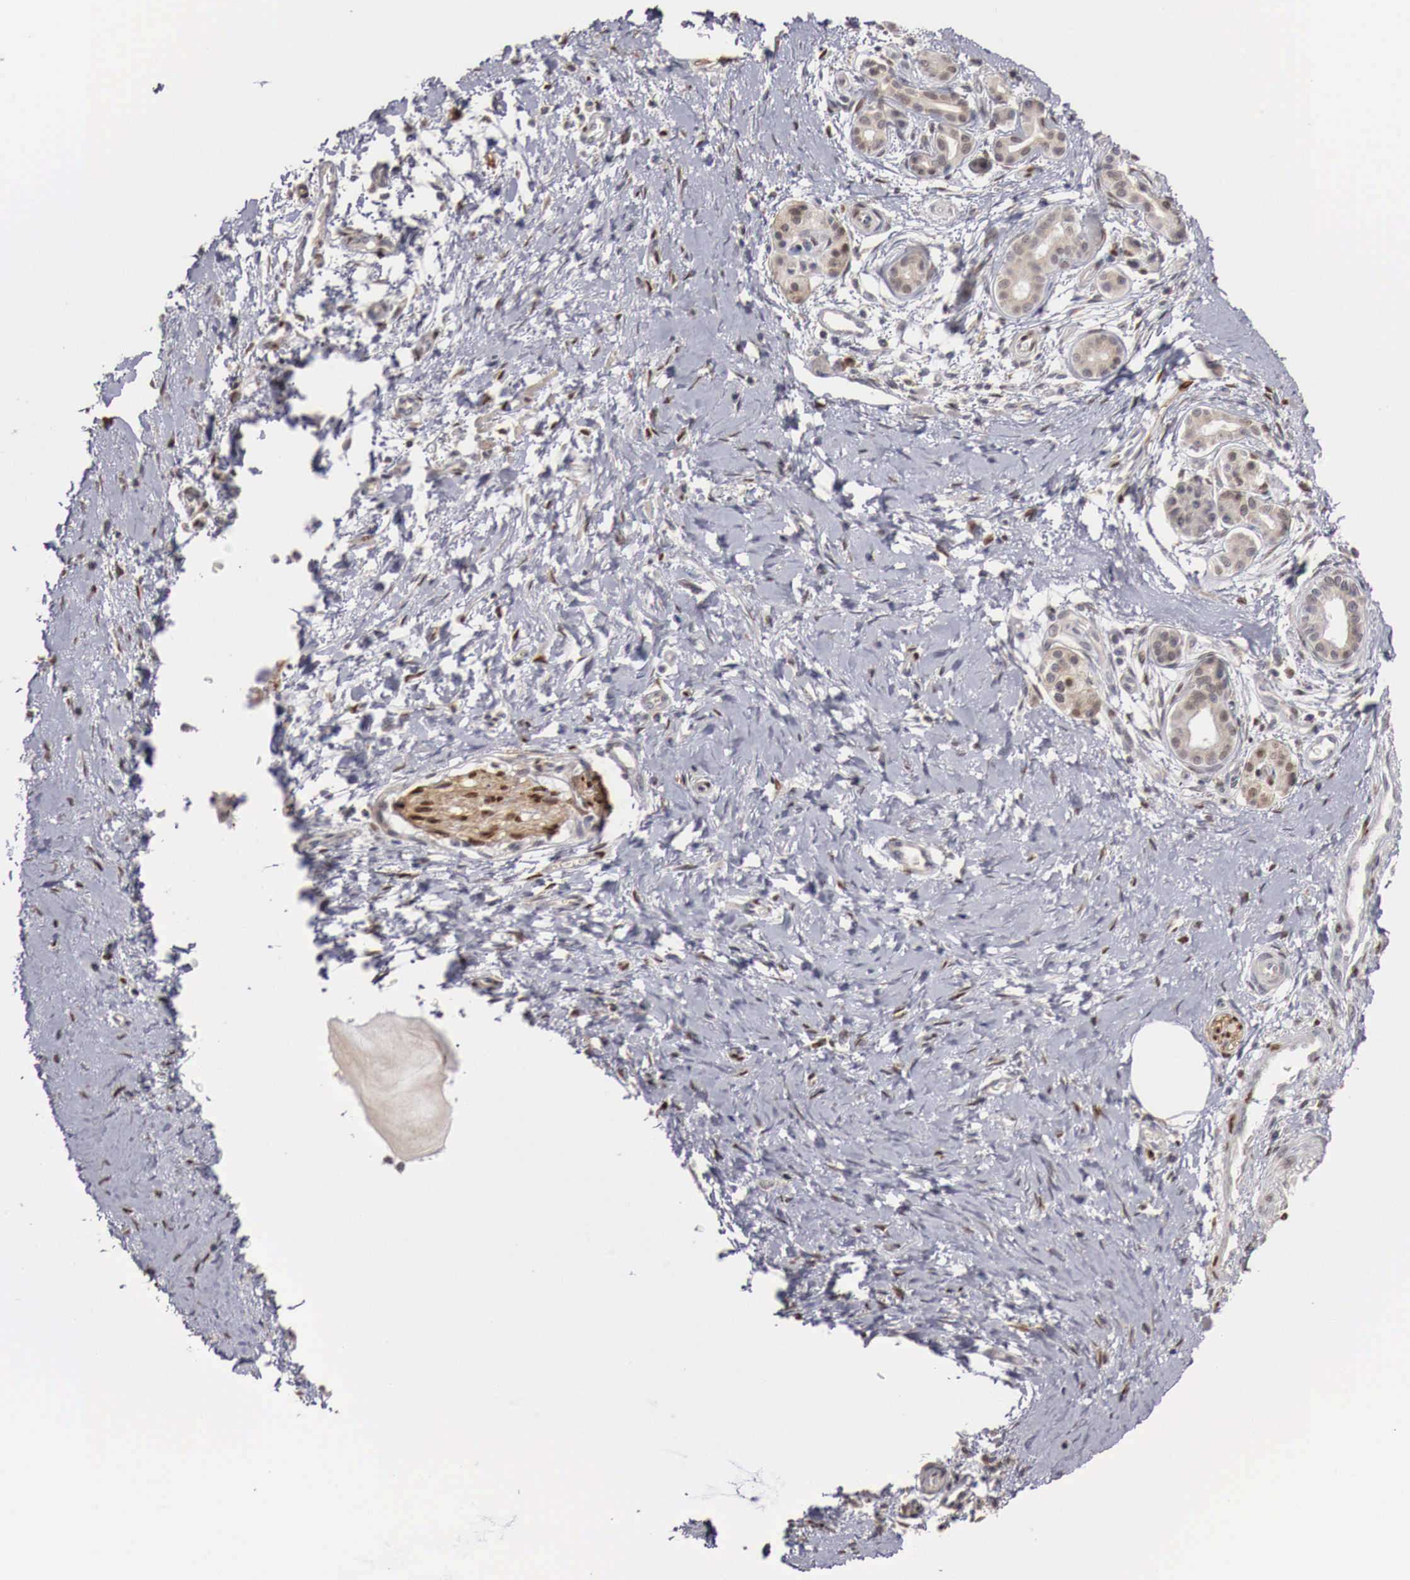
{"staining": {"intensity": "weak", "quantity": "<25%", "location": "nuclear"}, "tissue": "pancreatic cancer", "cell_type": "Tumor cells", "image_type": "cancer", "snomed": [{"axis": "morphology", "description": "Adenocarcinoma, NOS"}, {"axis": "topography", "description": "Pancreas"}], "caption": "IHC photomicrograph of neoplastic tissue: adenocarcinoma (pancreatic) stained with DAB (3,3'-diaminobenzidine) reveals no significant protein positivity in tumor cells. (IHC, brightfield microscopy, high magnification).", "gene": "KHDRBS2", "patient": {"sex": "female", "age": 66}}